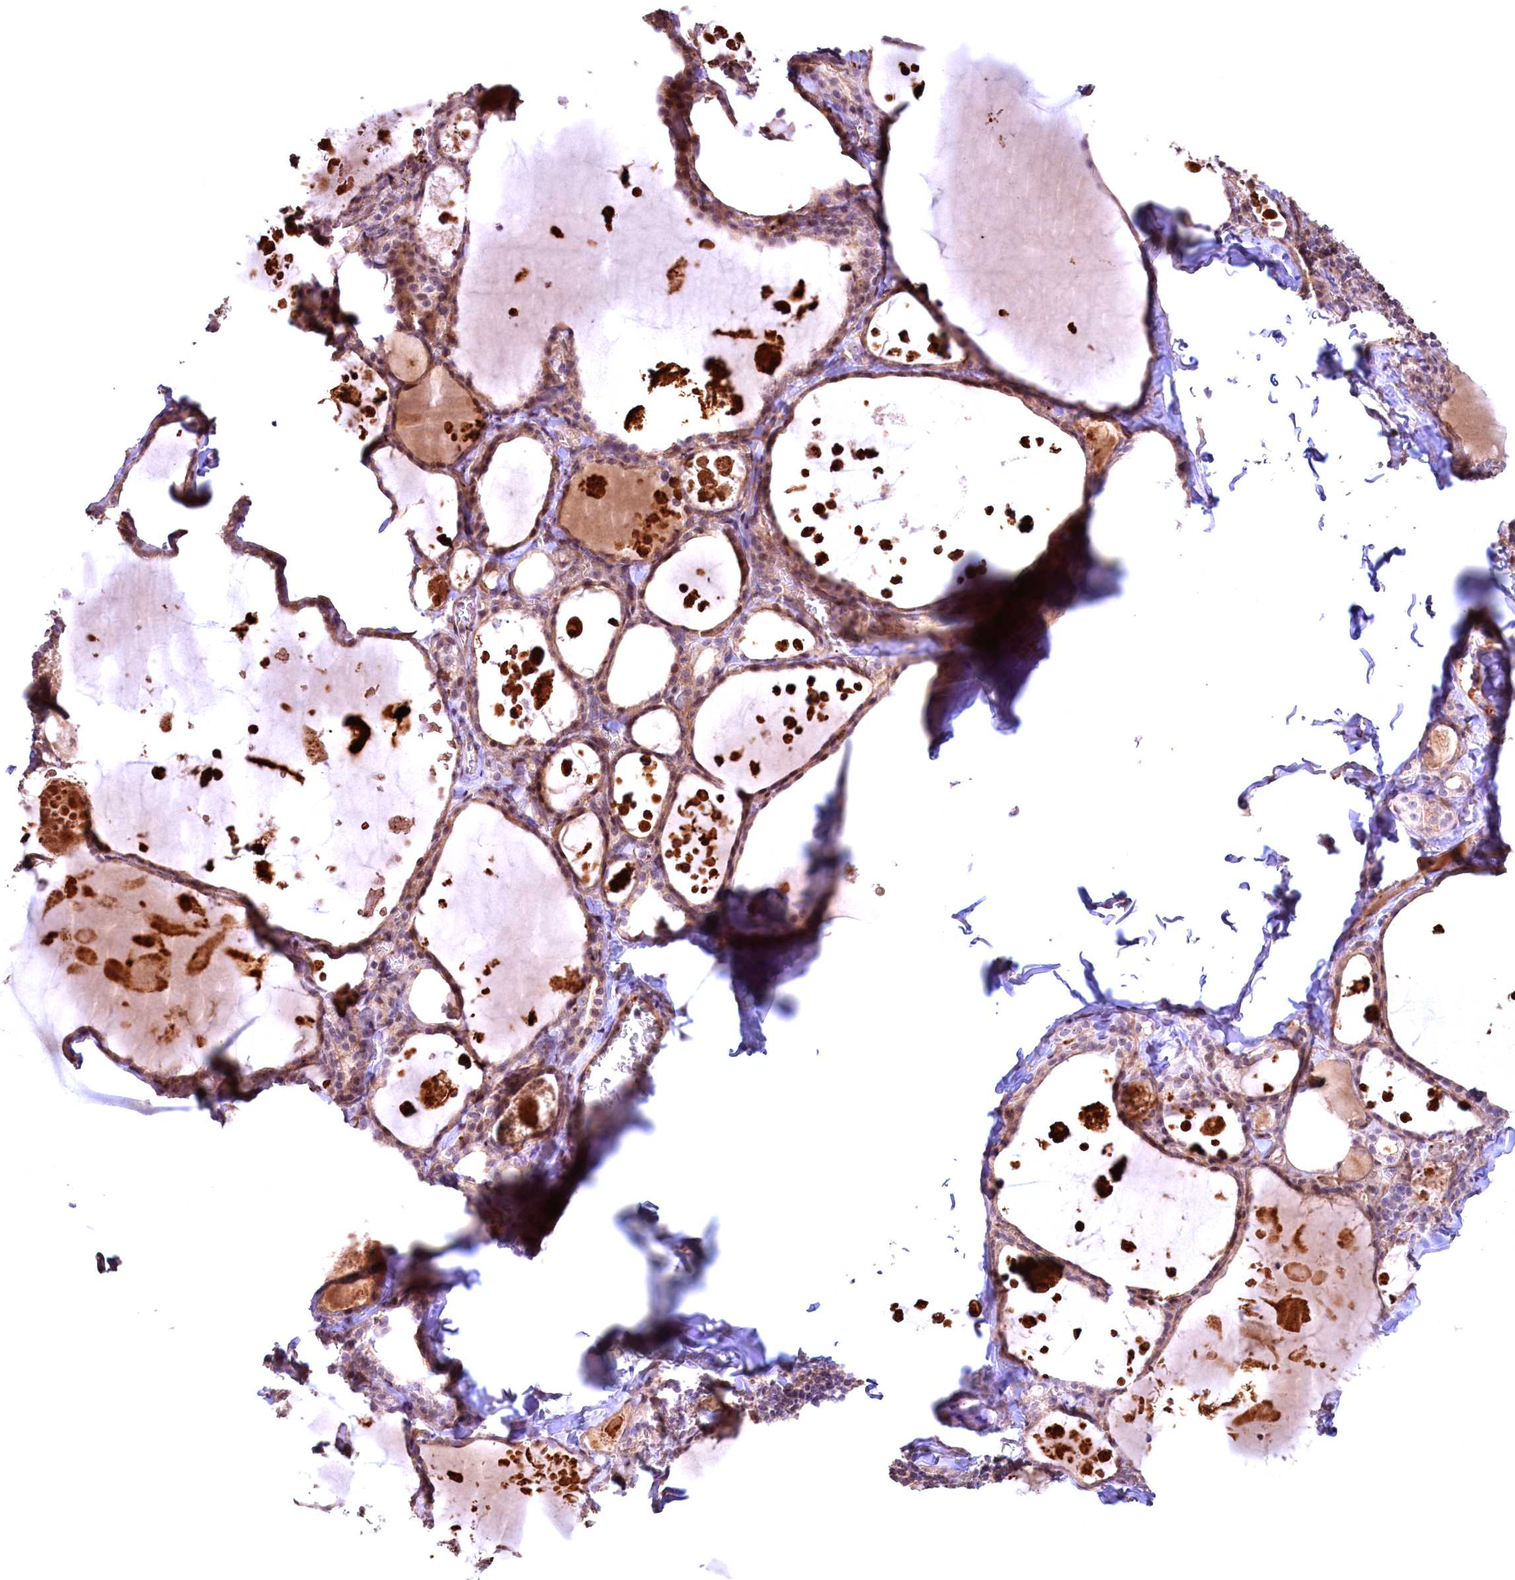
{"staining": {"intensity": "moderate", "quantity": "25%-75%", "location": "cytoplasmic/membranous"}, "tissue": "thyroid gland", "cell_type": "Glandular cells", "image_type": "normal", "snomed": [{"axis": "morphology", "description": "Normal tissue, NOS"}, {"axis": "topography", "description": "Thyroid gland"}], "caption": "Approximately 25%-75% of glandular cells in unremarkable human thyroid gland demonstrate moderate cytoplasmic/membranous protein expression as visualized by brown immunohistochemical staining.", "gene": "FUZ", "patient": {"sex": "male", "age": 56}}